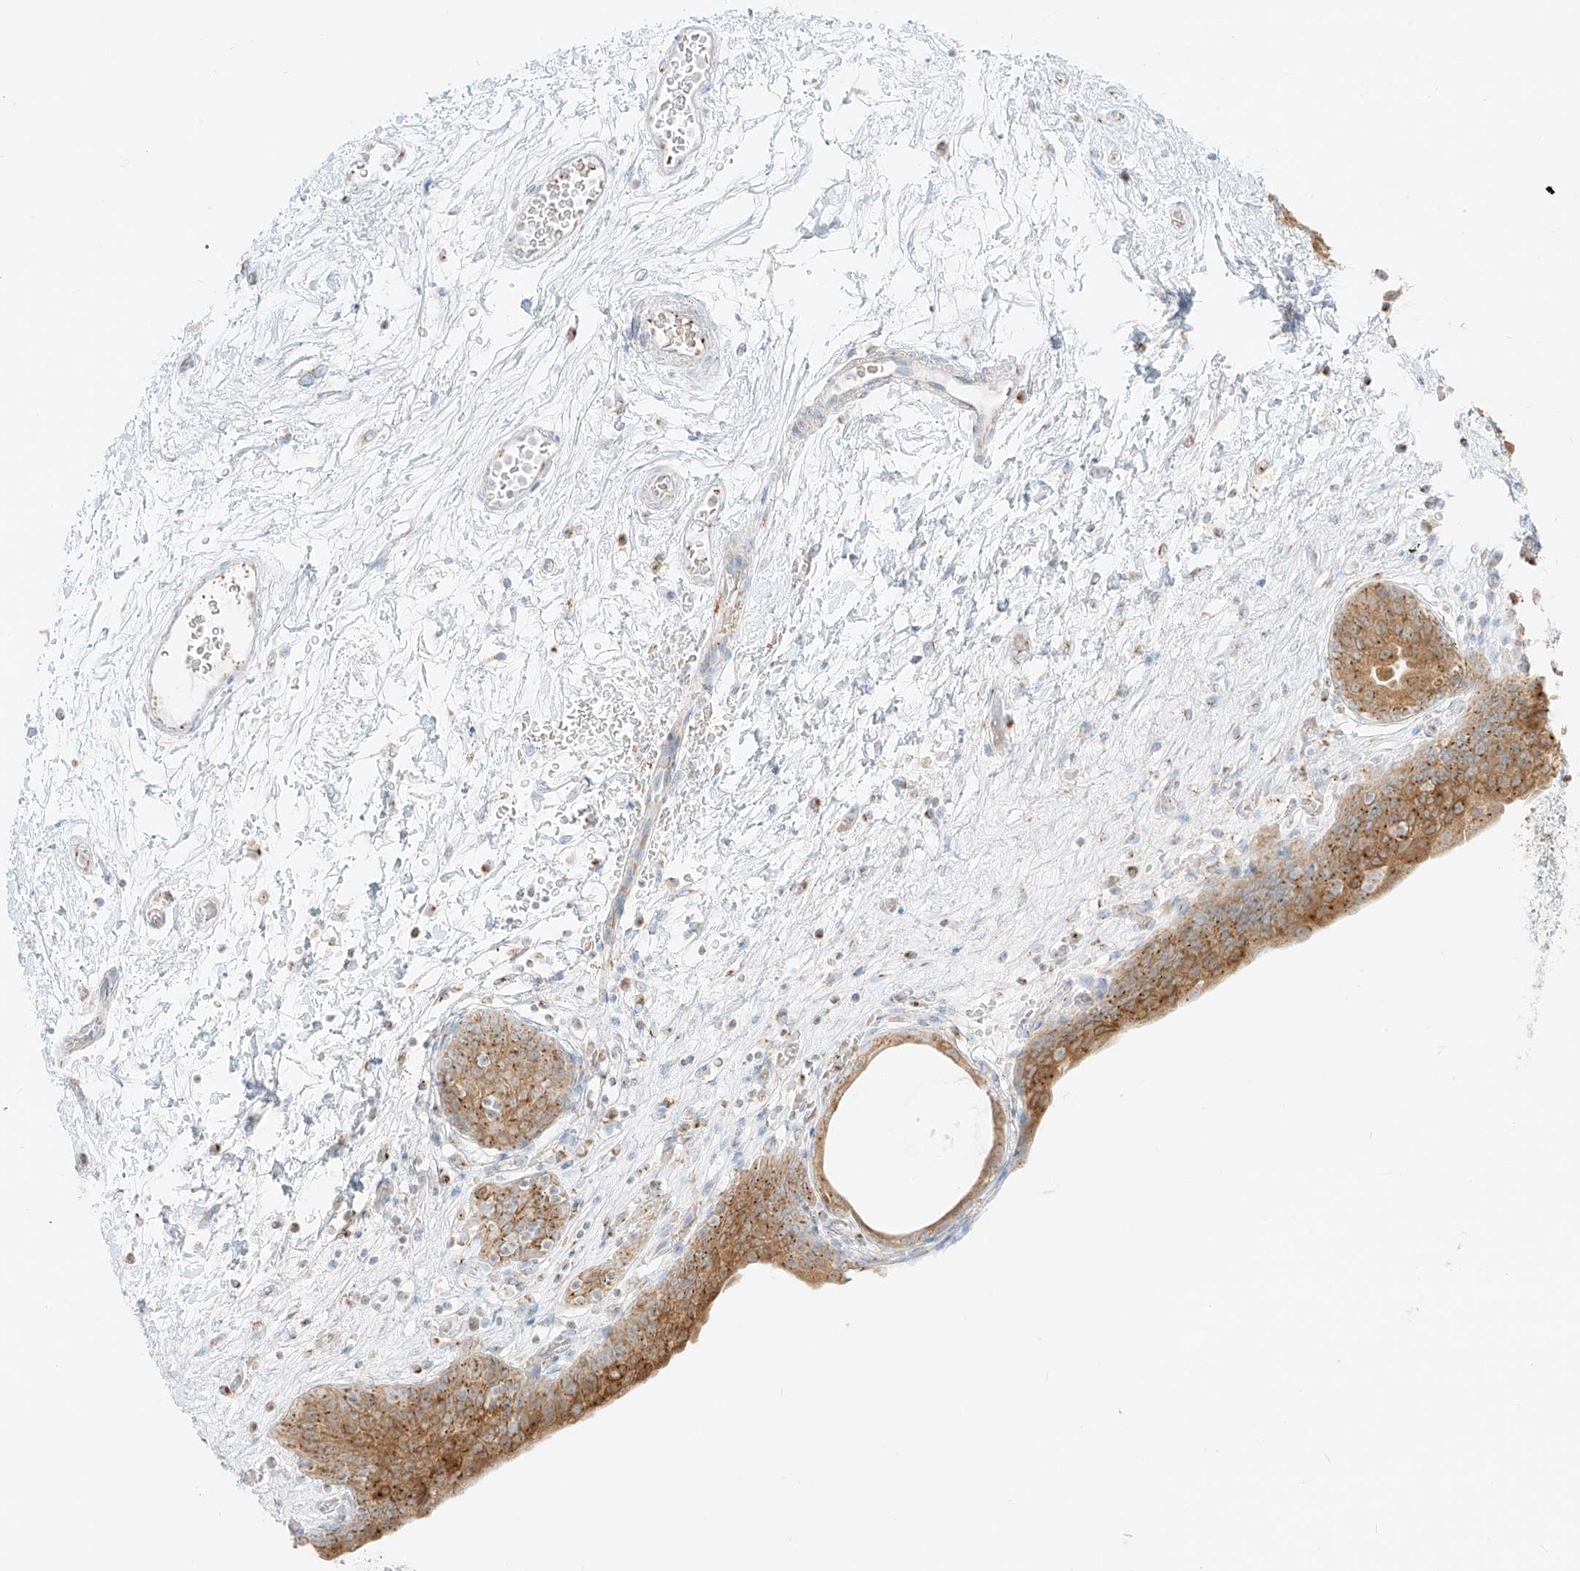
{"staining": {"intensity": "moderate", "quantity": ">75%", "location": "cytoplasmic/membranous"}, "tissue": "urinary bladder", "cell_type": "Urothelial cells", "image_type": "normal", "snomed": [{"axis": "morphology", "description": "Normal tissue, NOS"}, {"axis": "topography", "description": "Urinary bladder"}], "caption": "This micrograph displays unremarkable urinary bladder stained with immunohistochemistry (IHC) to label a protein in brown. The cytoplasmic/membranous of urothelial cells show moderate positivity for the protein. Nuclei are counter-stained blue.", "gene": "TMEM87B", "patient": {"sex": "male", "age": 83}}